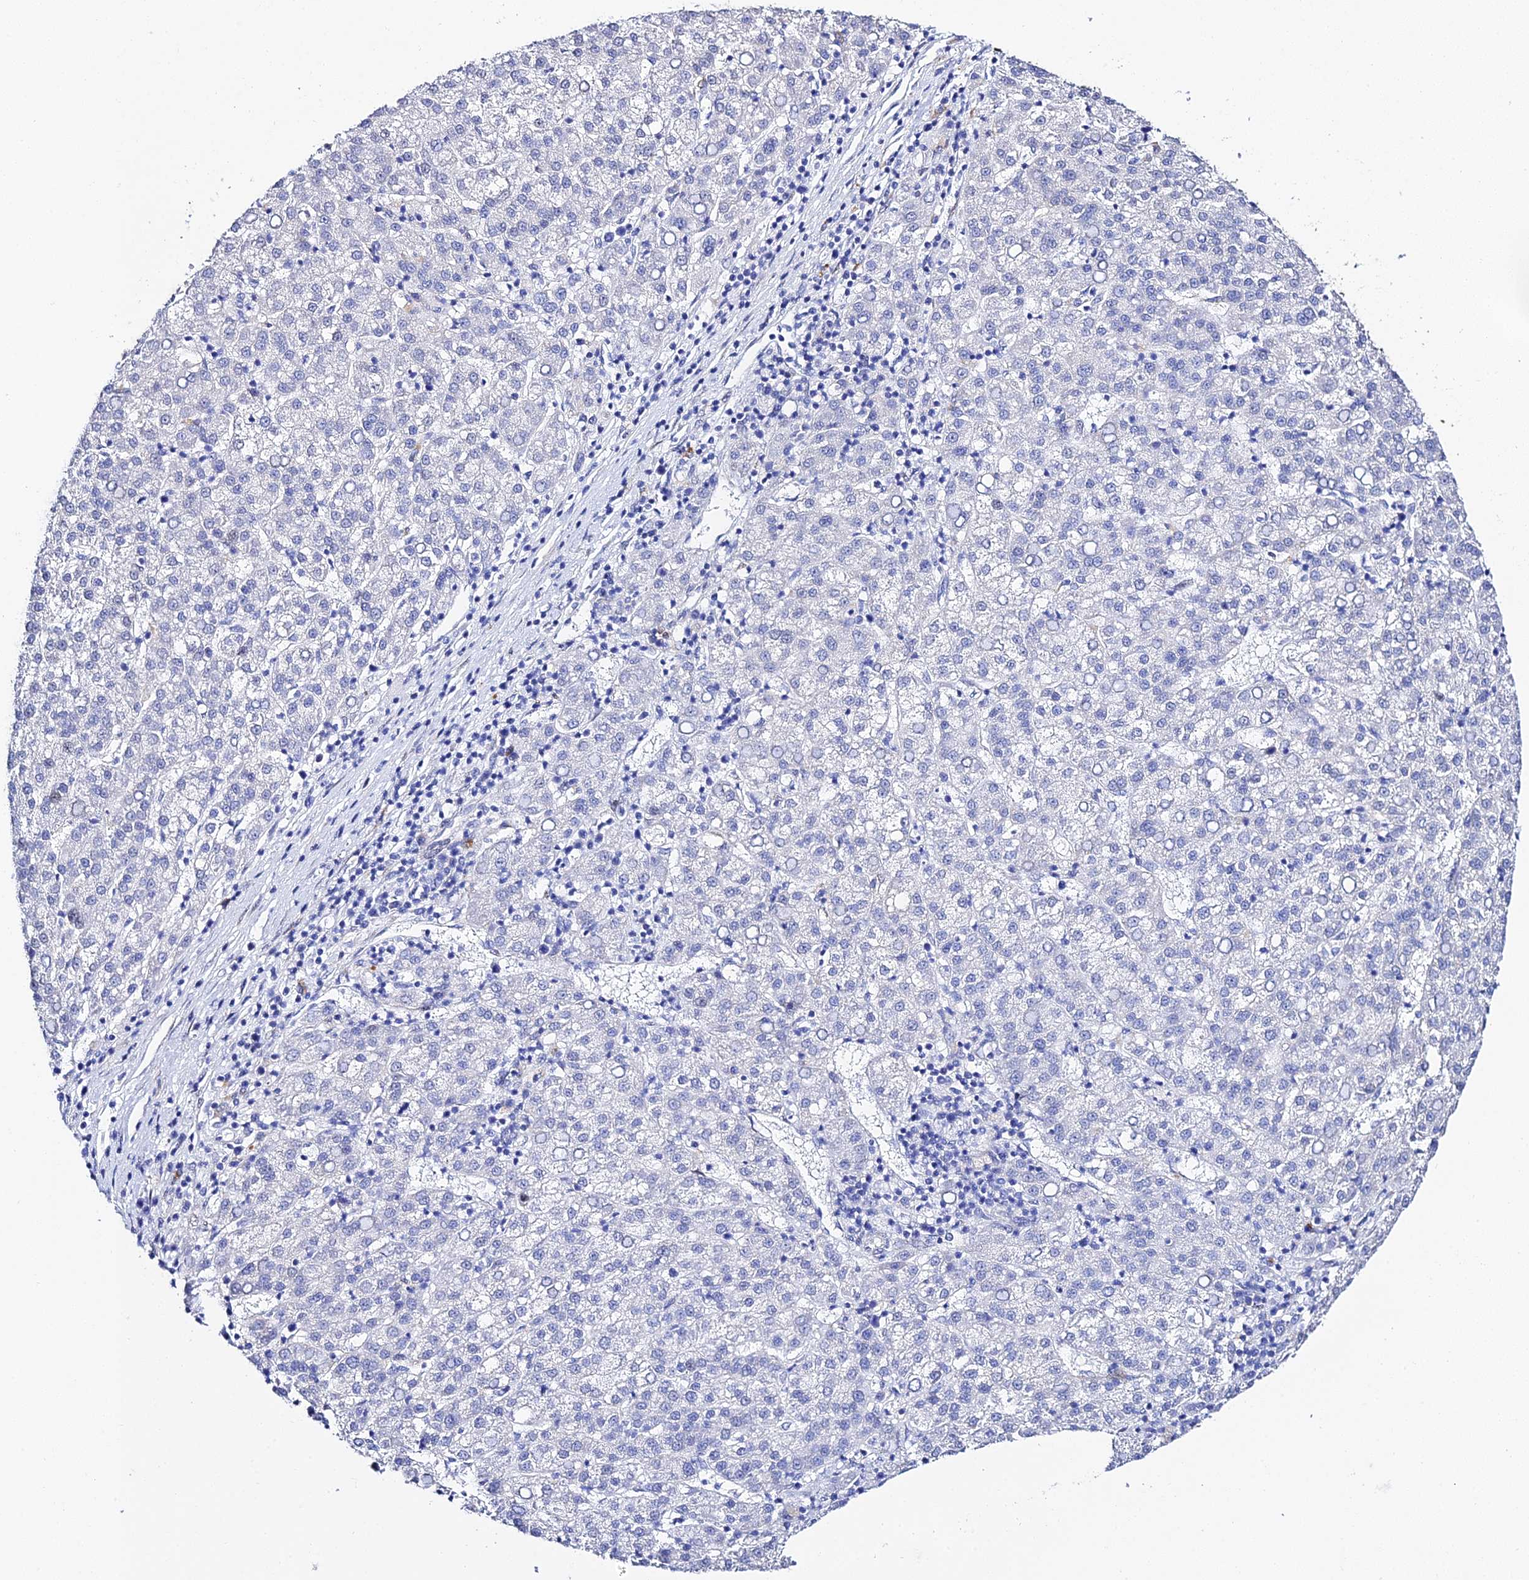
{"staining": {"intensity": "negative", "quantity": "none", "location": "none"}, "tissue": "liver cancer", "cell_type": "Tumor cells", "image_type": "cancer", "snomed": [{"axis": "morphology", "description": "Carcinoma, Hepatocellular, NOS"}, {"axis": "topography", "description": "Liver"}], "caption": "High magnification brightfield microscopy of liver cancer (hepatocellular carcinoma) stained with DAB (brown) and counterstained with hematoxylin (blue): tumor cells show no significant positivity.", "gene": "POFUT2", "patient": {"sex": "female", "age": 58}}